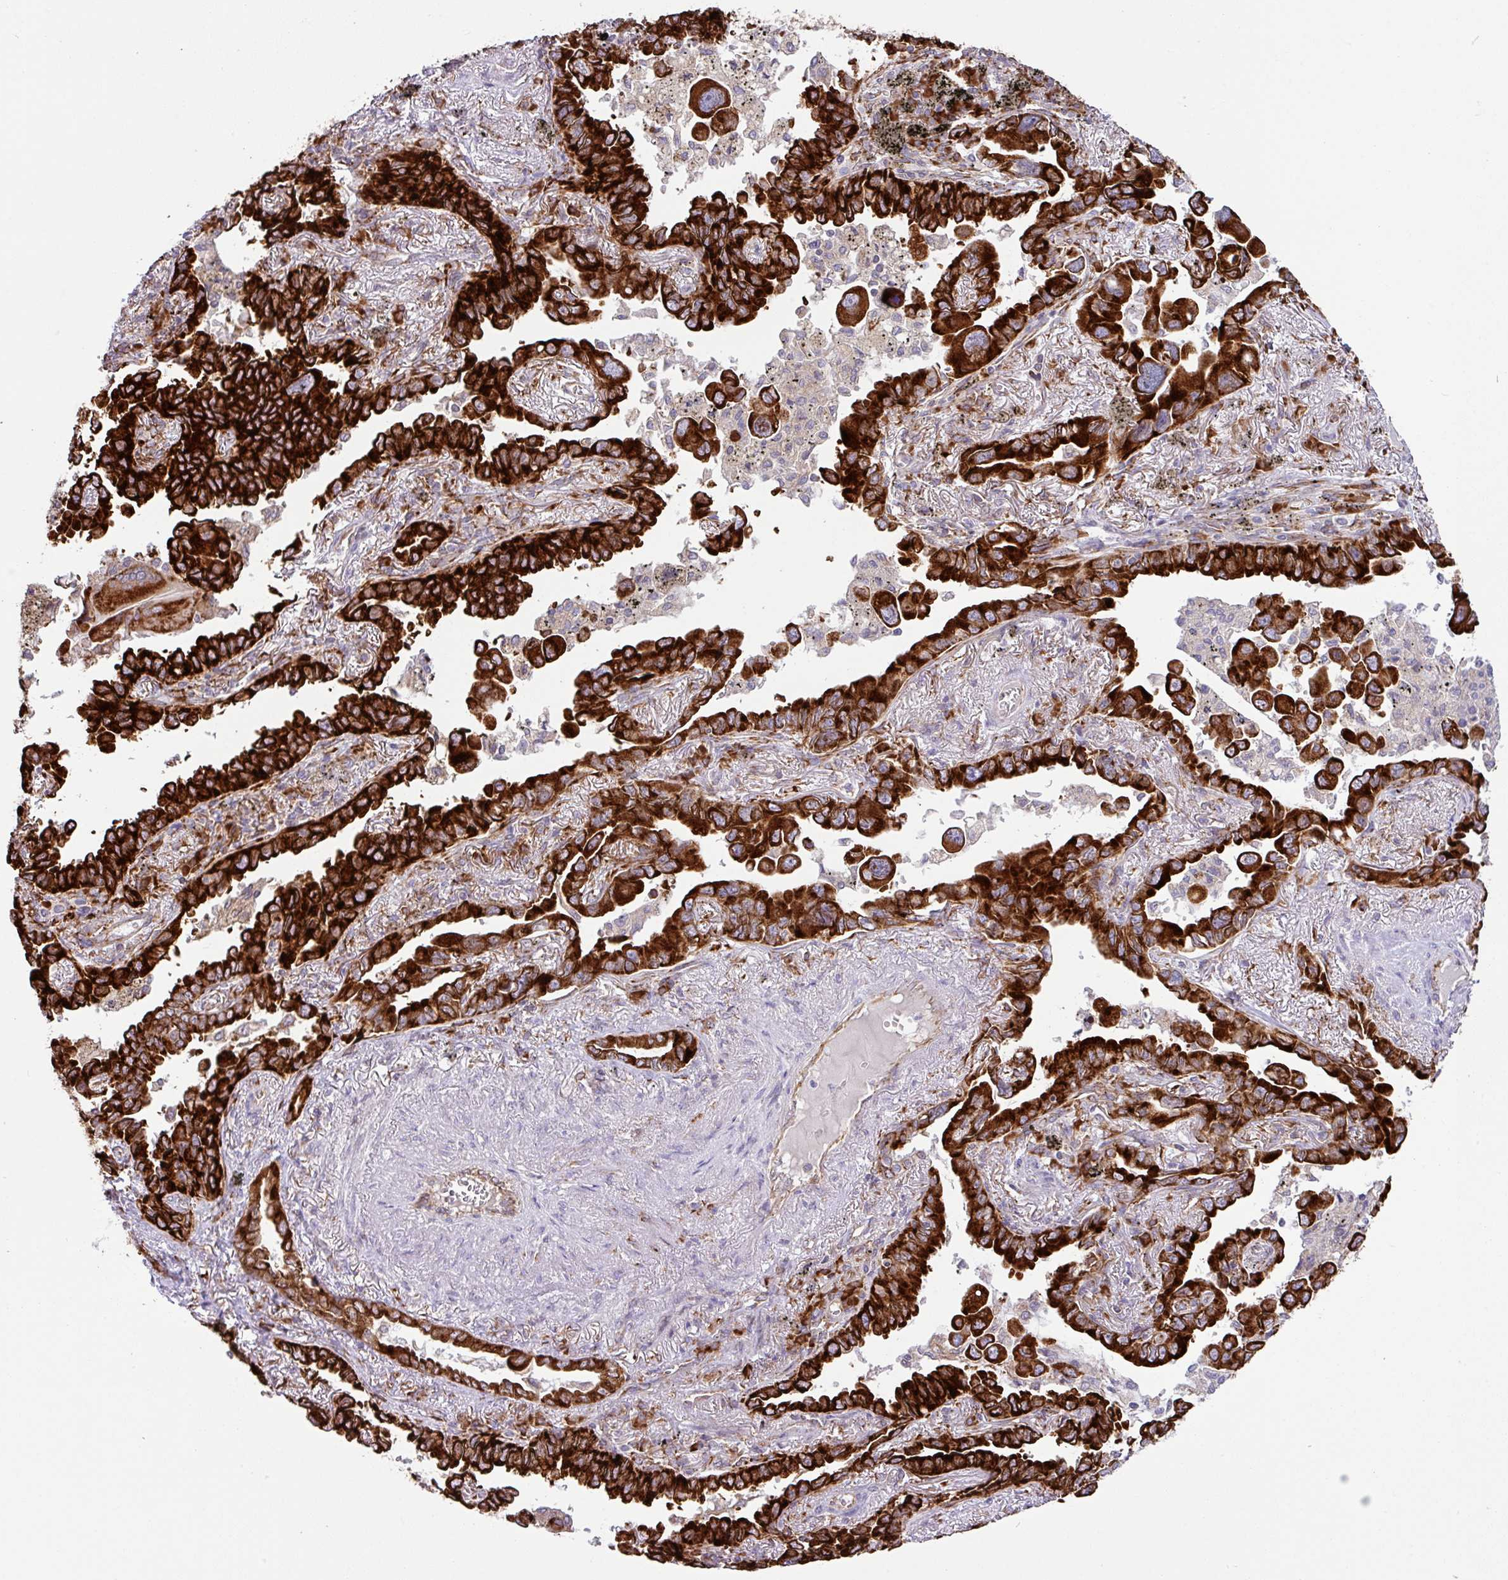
{"staining": {"intensity": "strong", "quantity": ">75%", "location": "cytoplasmic/membranous"}, "tissue": "lung cancer", "cell_type": "Tumor cells", "image_type": "cancer", "snomed": [{"axis": "morphology", "description": "Adenocarcinoma, NOS"}, {"axis": "topography", "description": "Lung"}], "caption": "A high-resolution image shows immunohistochemistry (IHC) staining of adenocarcinoma (lung), which displays strong cytoplasmic/membranous staining in approximately >75% of tumor cells.", "gene": "SLC39A7", "patient": {"sex": "male", "age": 67}}